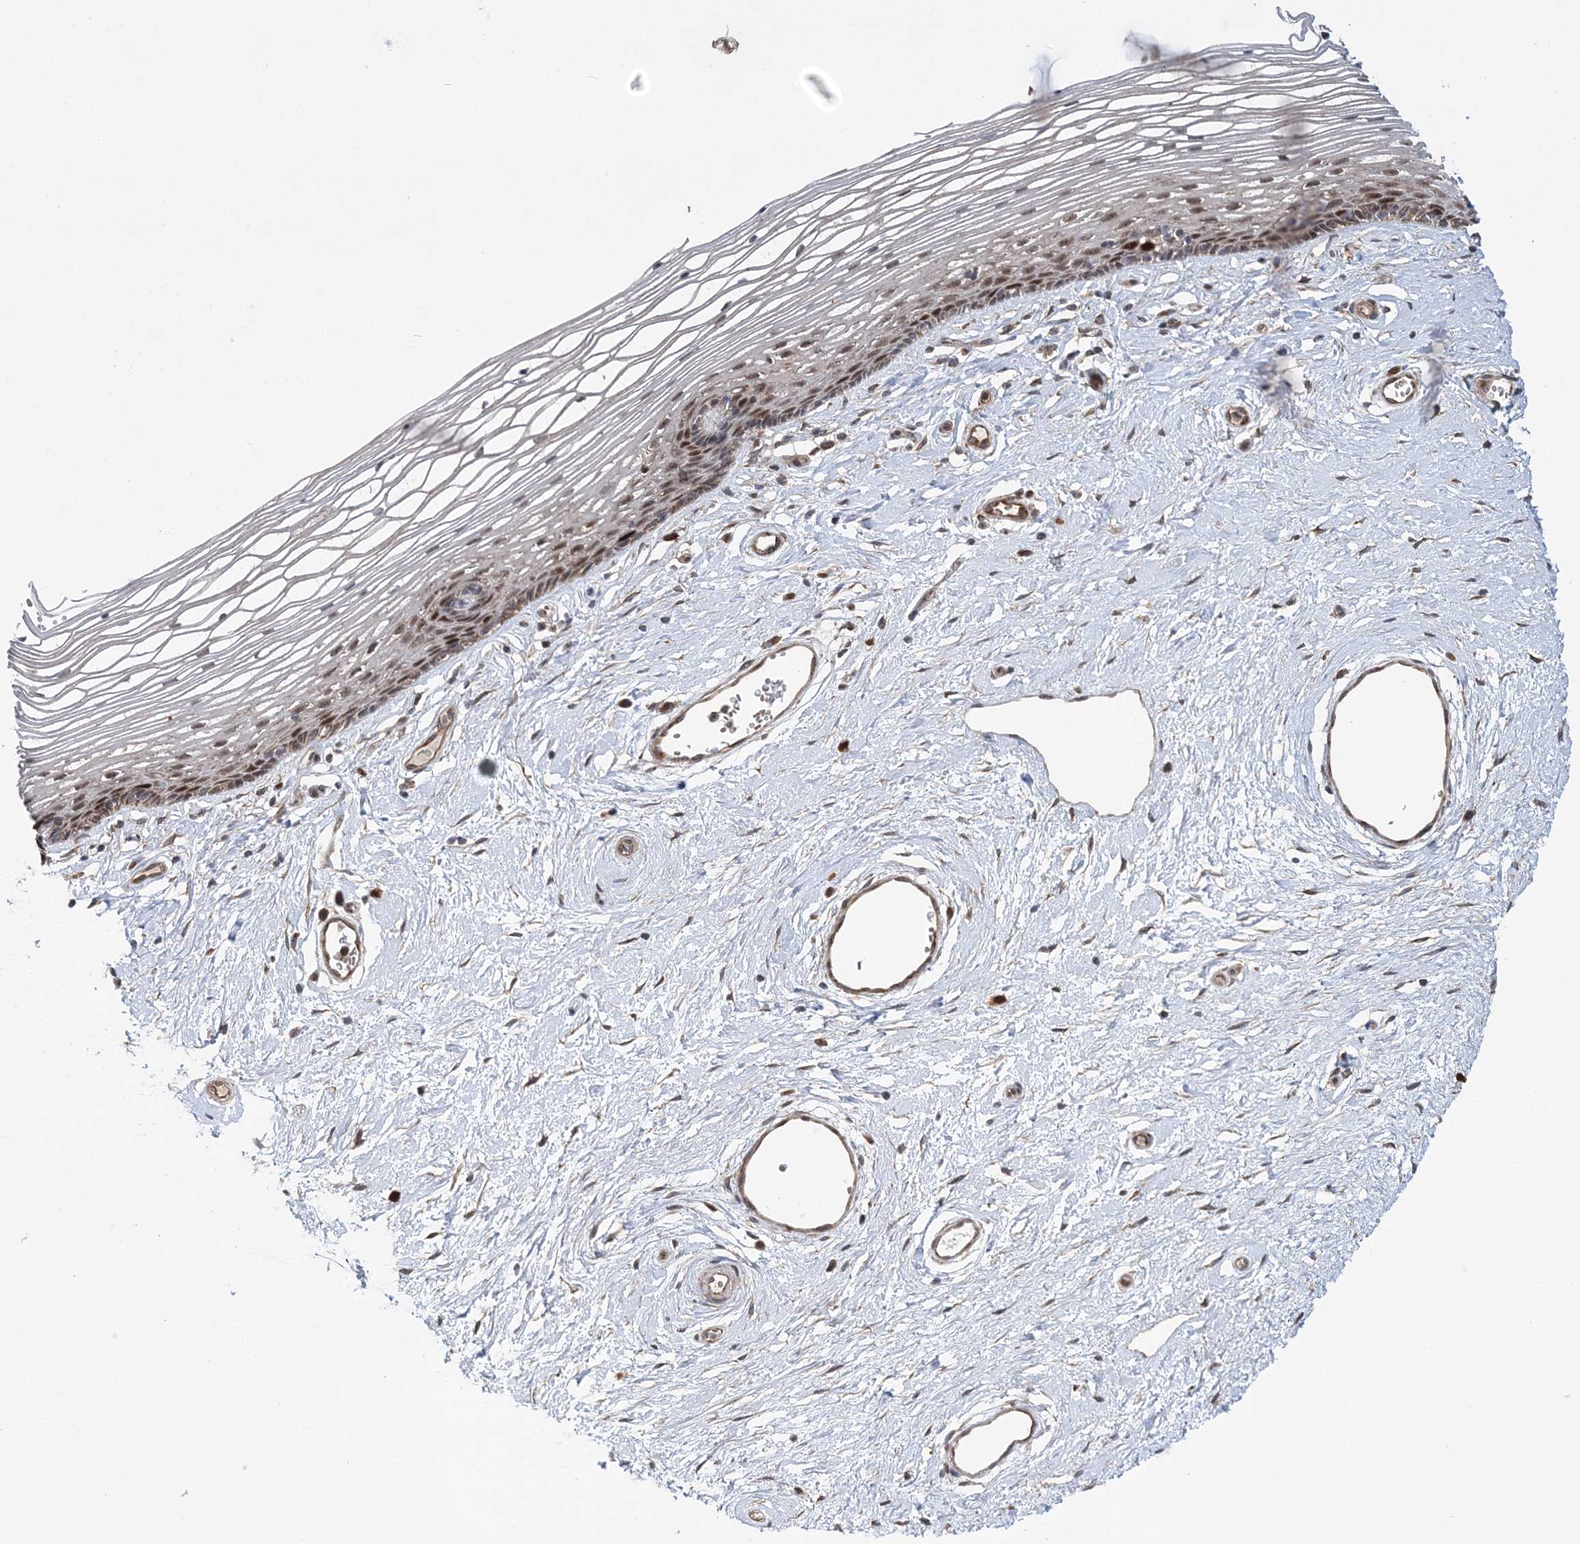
{"staining": {"intensity": "moderate", "quantity": "25%-75%", "location": "cytoplasmic/membranous,nuclear"}, "tissue": "vagina", "cell_type": "Squamous epithelial cells", "image_type": "normal", "snomed": [{"axis": "morphology", "description": "Normal tissue, NOS"}, {"axis": "topography", "description": "Vagina"}], "caption": "This photomicrograph demonstrates immunohistochemistry staining of benign vagina, with medium moderate cytoplasmic/membranous,nuclear positivity in about 25%-75% of squamous epithelial cells.", "gene": "KIF4A", "patient": {"sex": "female", "age": 46}}